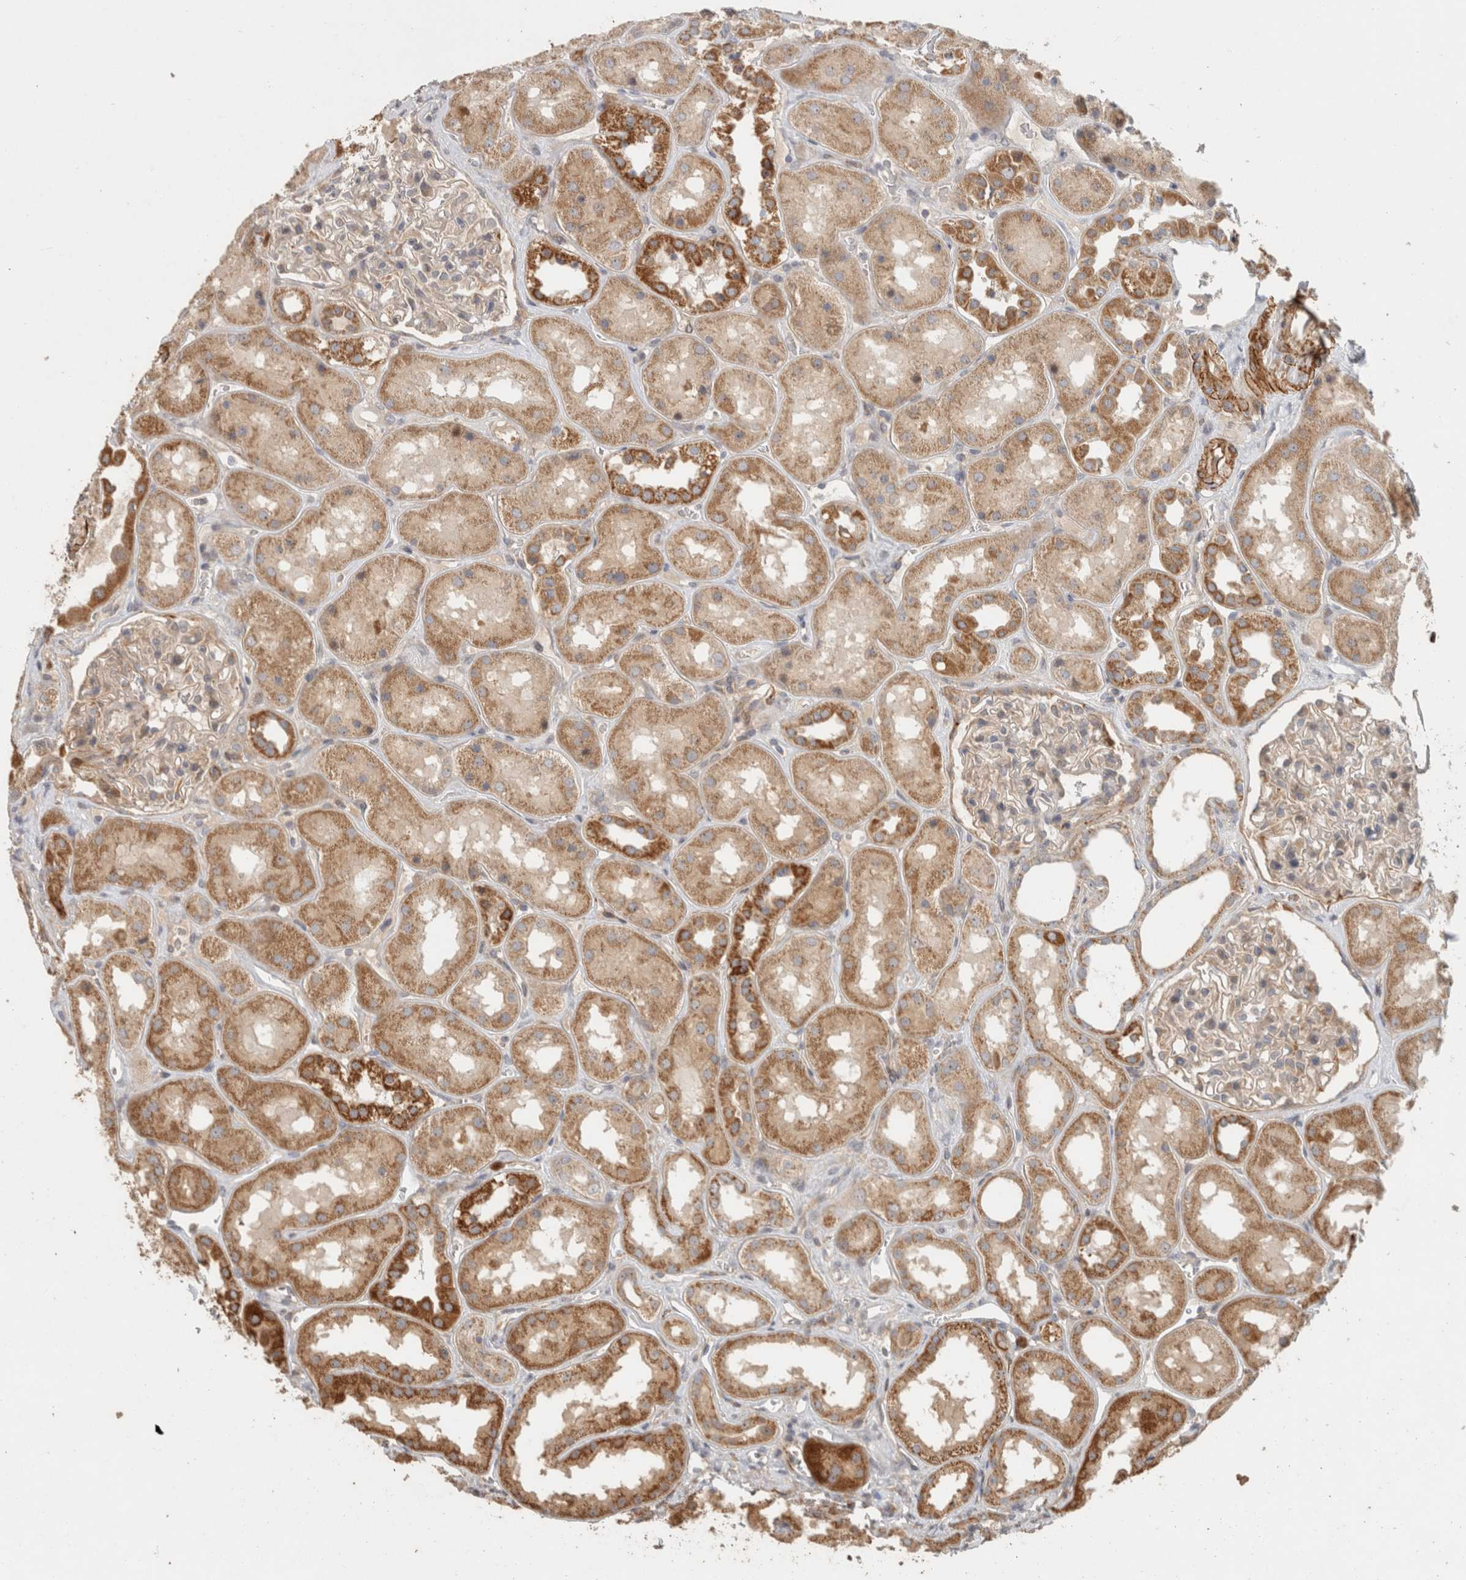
{"staining": {"intensity": "moderate", "quantity": "<25%", "location": "cytoplasmic/membranous"}, "tissue": "kidney", "cell_type": "Cells in glomeruli", "image_type": "normal", "snomed": [{"axis": "morphology", "description": "Normal tissue, NOS"}, {"axis": "topography", "description": "Kidney"}], "caption": "Normal kidney exhibits moderate cytoplasmic/membranous positivity in about <25% of cells in glomeruli, visualized by immunohistochemistry.", "gene": "SIPA1L2", "patient": {"sex": "male", "age": 70}}